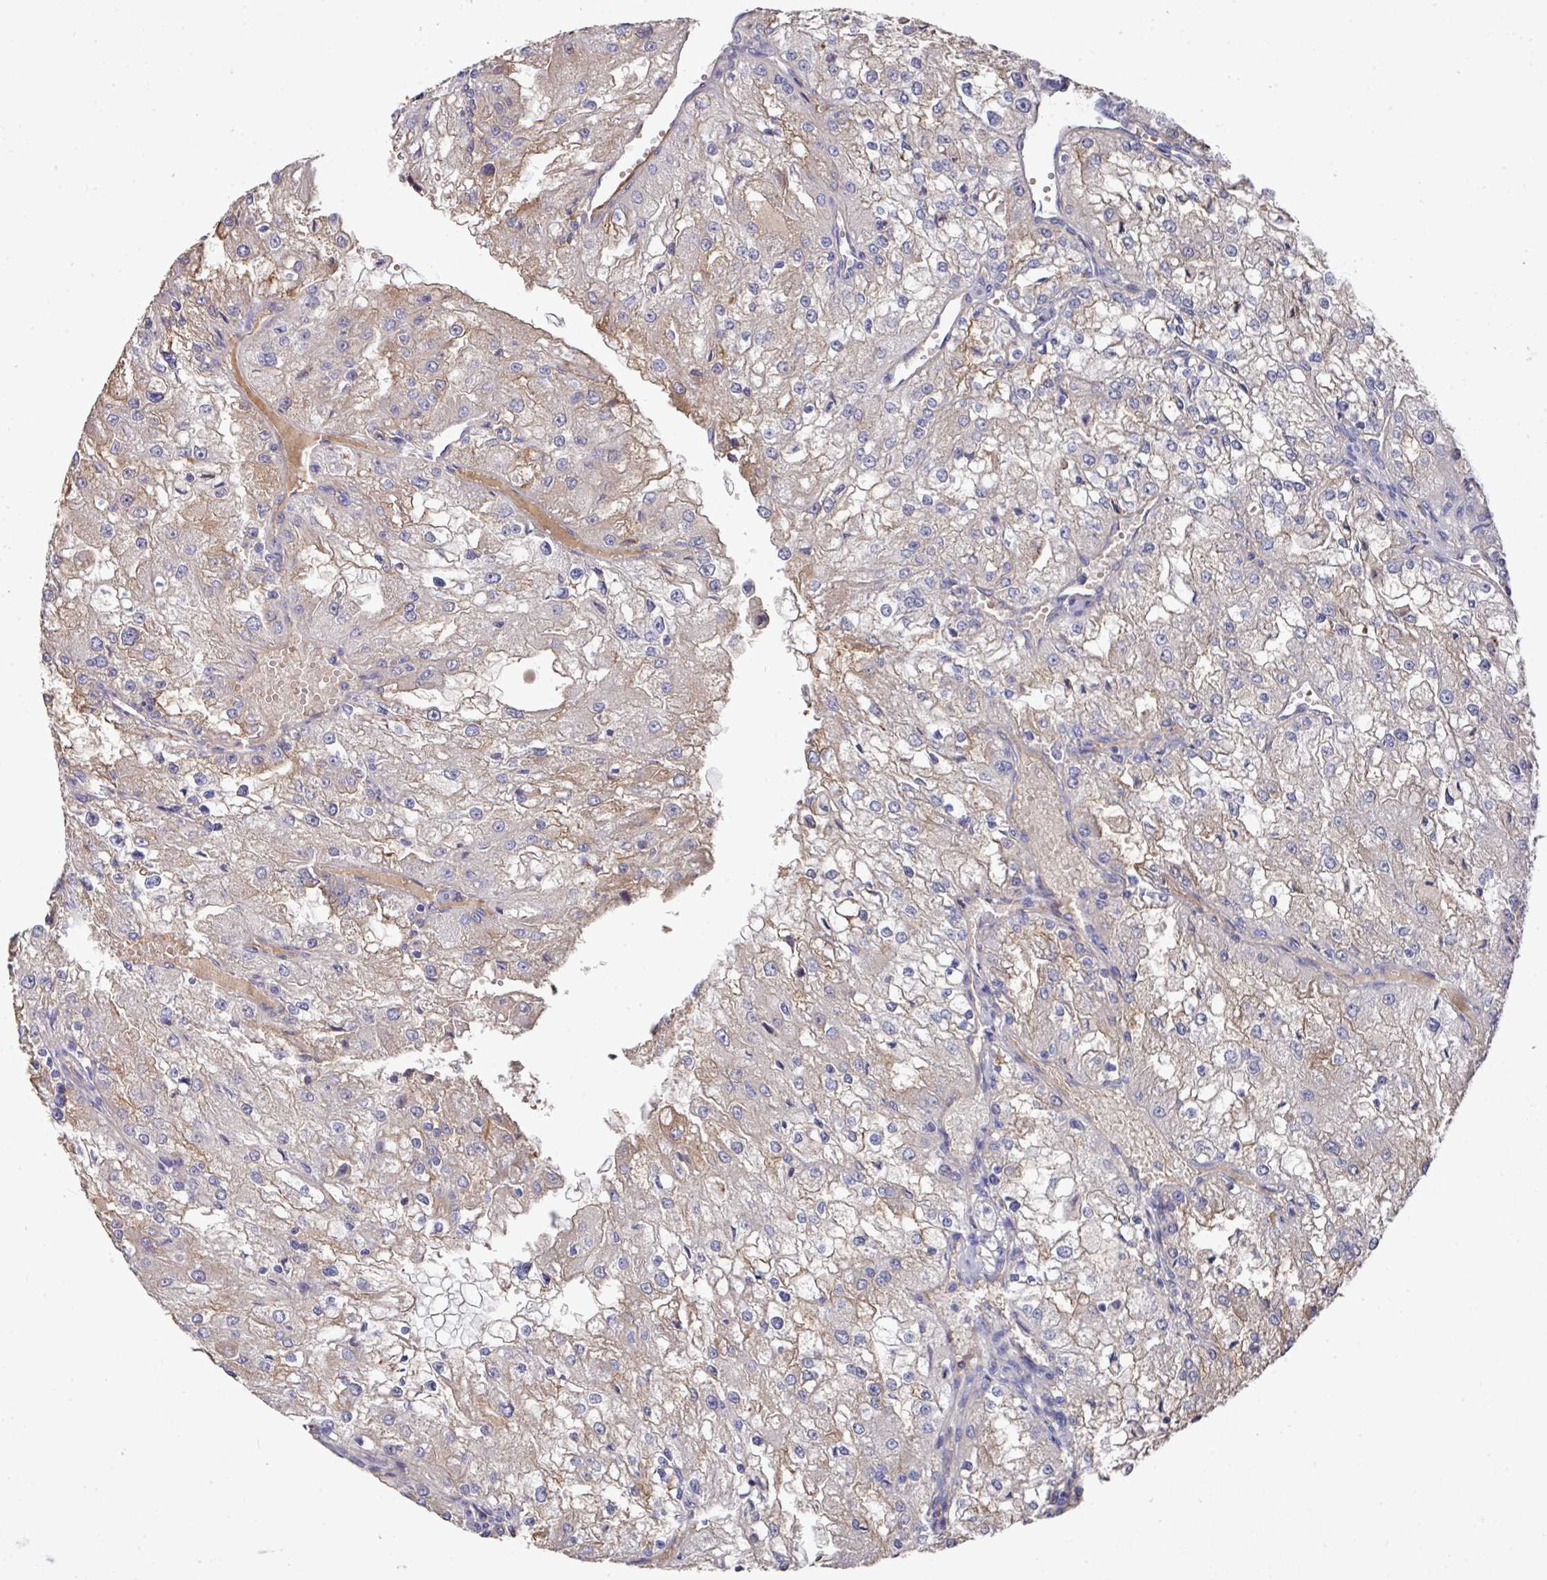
{"staining": {"intensity": "moderate", "quantity": "<25%", "location": "cytoplasmic/membranous"}, "tissue": "renal cancer", "cell_type": "Tumor cells", "image_type": "cancer", "snomed": [{"axis": "morphology", "description": "Adenocarcinoma, NOS"}, {"axis": "topography", "description": "Kidney"}], "caption": "Immunohistochemistry (IHC) (DAB) staining of human adenocarcinoma (renal) demonstrates moderate cytoplasmic/membranous protein positivity in about <25% of tumor cells.", "gene": "PRR5", "patient": {"sex": "female", "age": 74}}